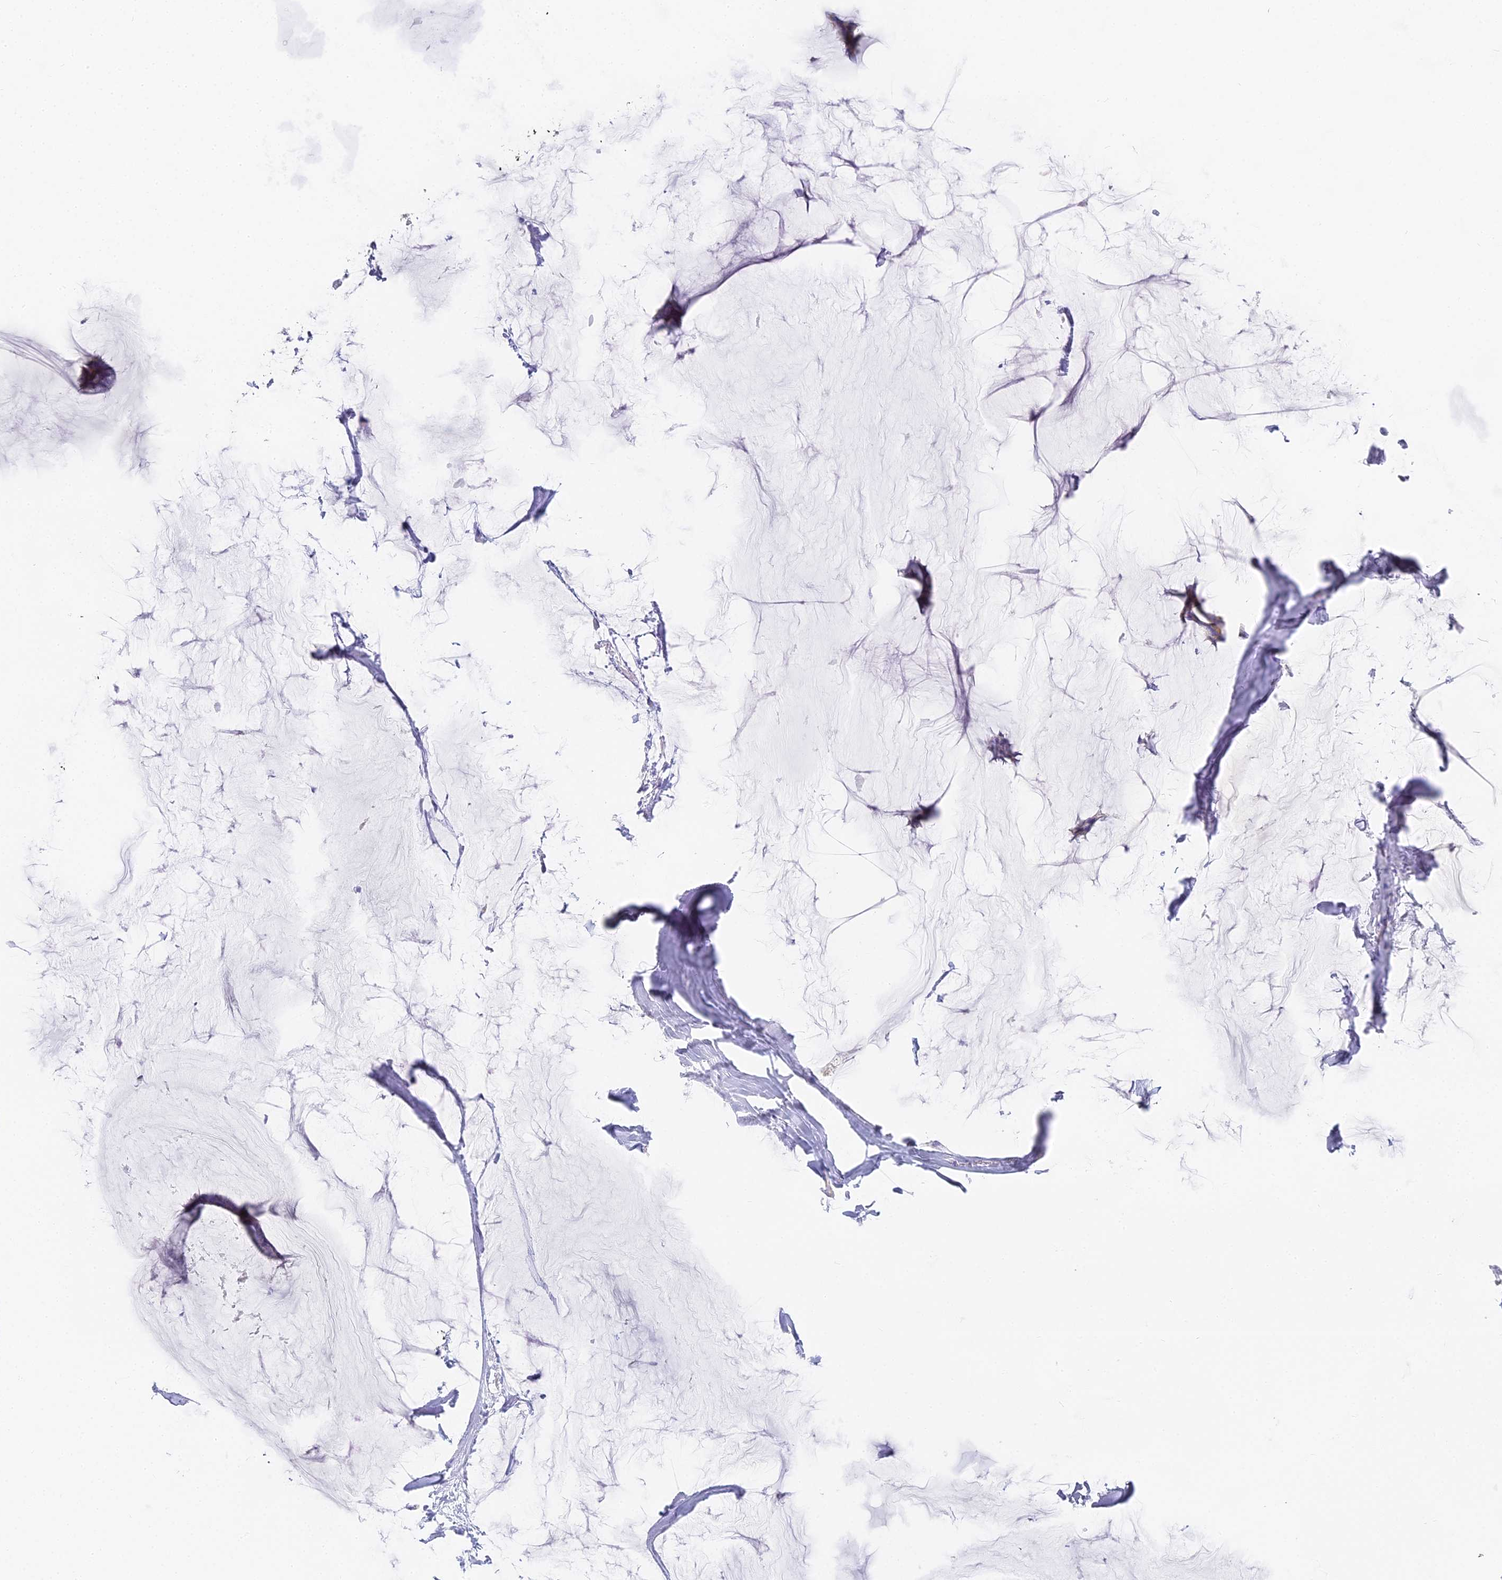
{"staining": {"intensity": "weak", "quantity": "<25%", "location": "cytoplasmic/membranous"}, "tissue": "breast cancer", "cell_type": "Tumor cells", "image_type": "cancer", "snomed": [{"axis": "morphology", "description": "Duct carcinoma"}, {"axis": "topography", "description": "Breast"}], "caption": "Tumor cells are negative for protein expression in human breast infiltrating ductal carcinoma. (Stains: DAB immunohistochemistry with hematoxylin counter stain, Microscopy: brightfield microscopy at high magnification).", "gene": "GJA1", "patient": {"sex": "female", "age": 93}}